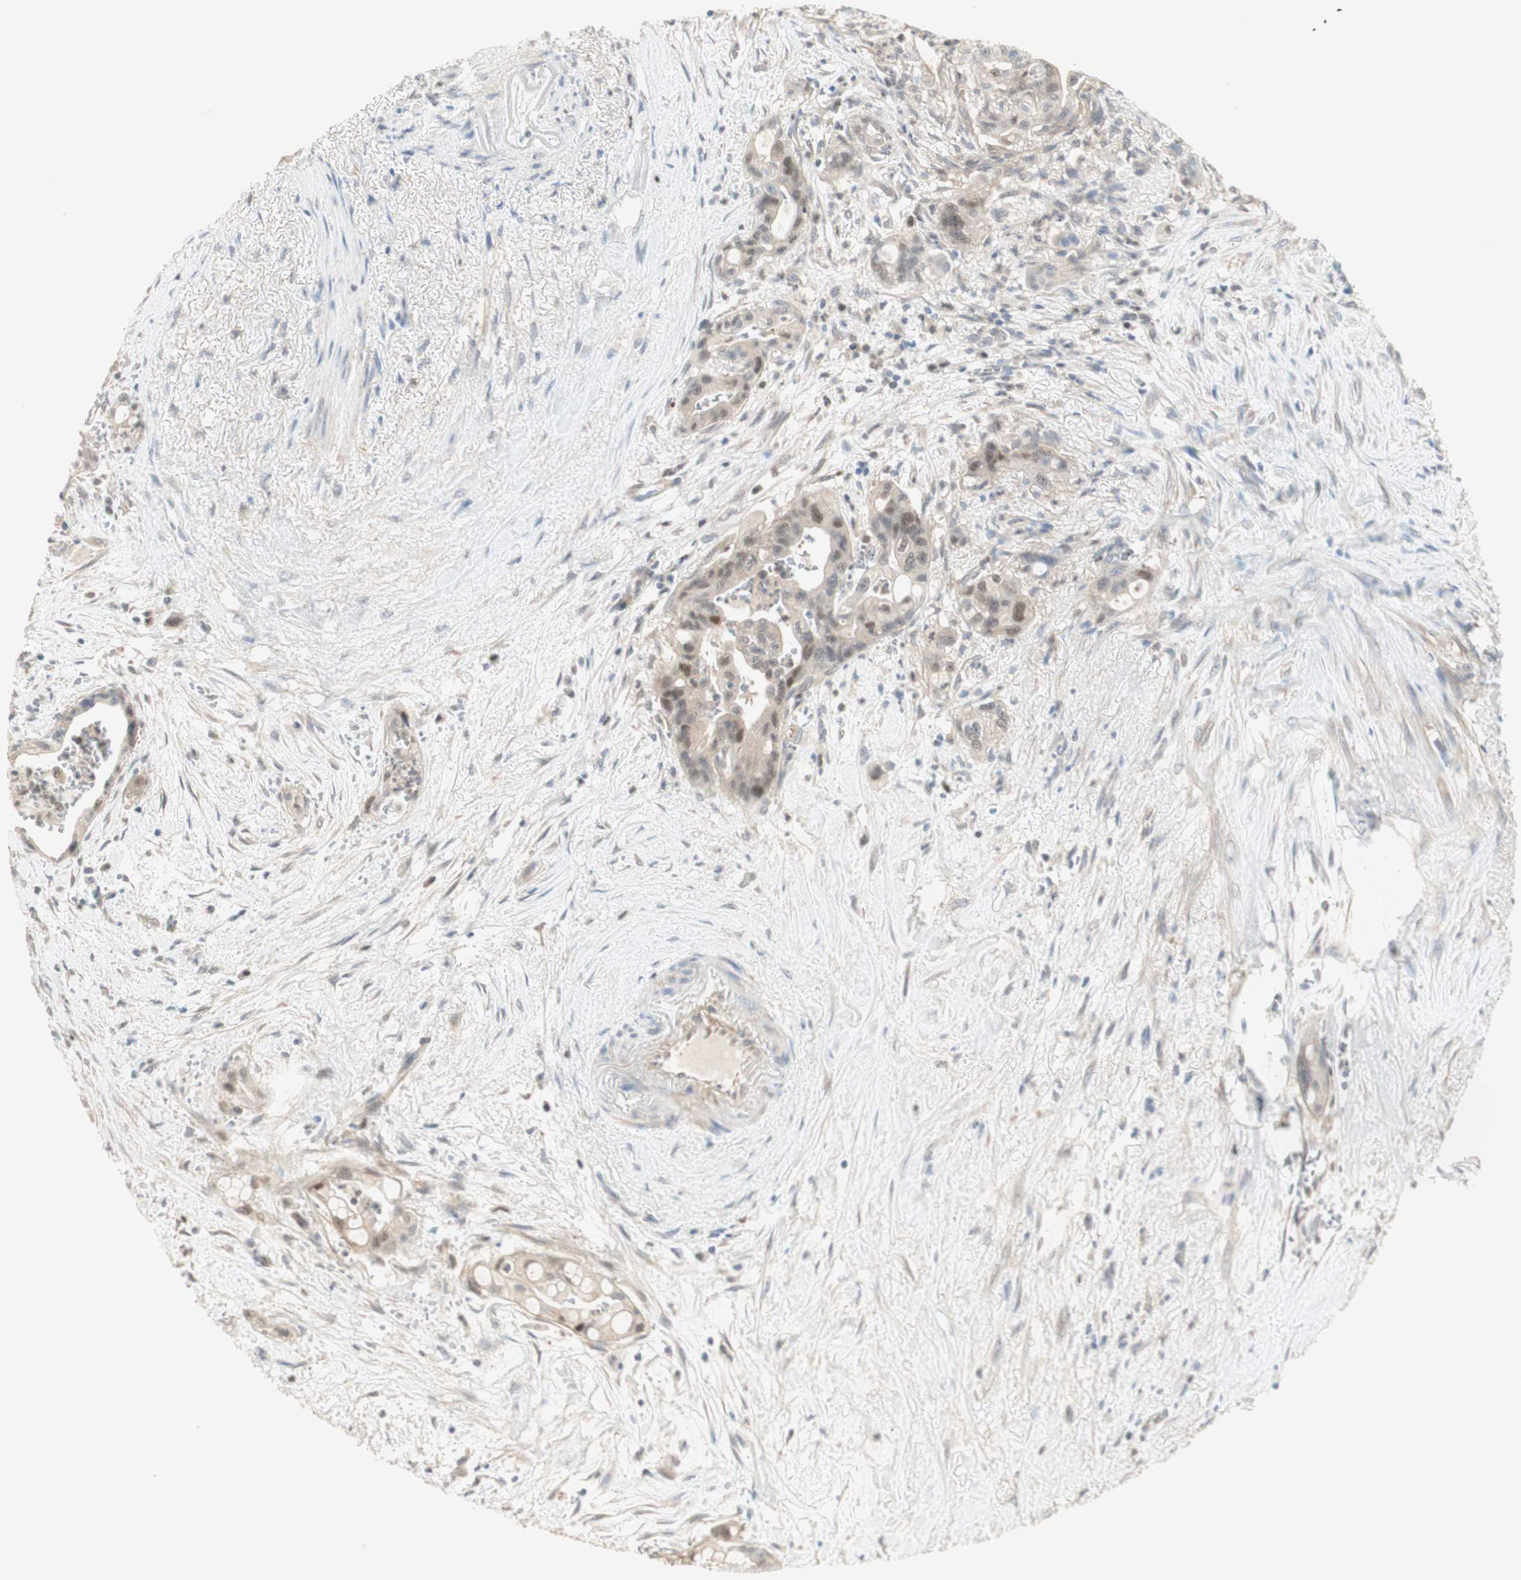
{"staining": {"intensity": "weak", "quantity": "25%-75%", "location": "nuclear"}, "tissue": "pancreatic cancer", "cell_type": "Tumor cells", "image_type": "cancer", "snomed": [{"axis": "morphology", "description": "Adenocarcinoma, NOS"}, {"axis": "topography", "description": "Pancreas"}], "caption": "Immunohistochemistry image of neoplastic tissue: human pancreatic adenocarcinoma stained using IHC reveals low levels of weak protein expression localized specifically in the nuclear of tumor cells, appearing as a nuclear brown color.", "gene": "RFNG", "patient": {"sex": "male", "age": 70}}